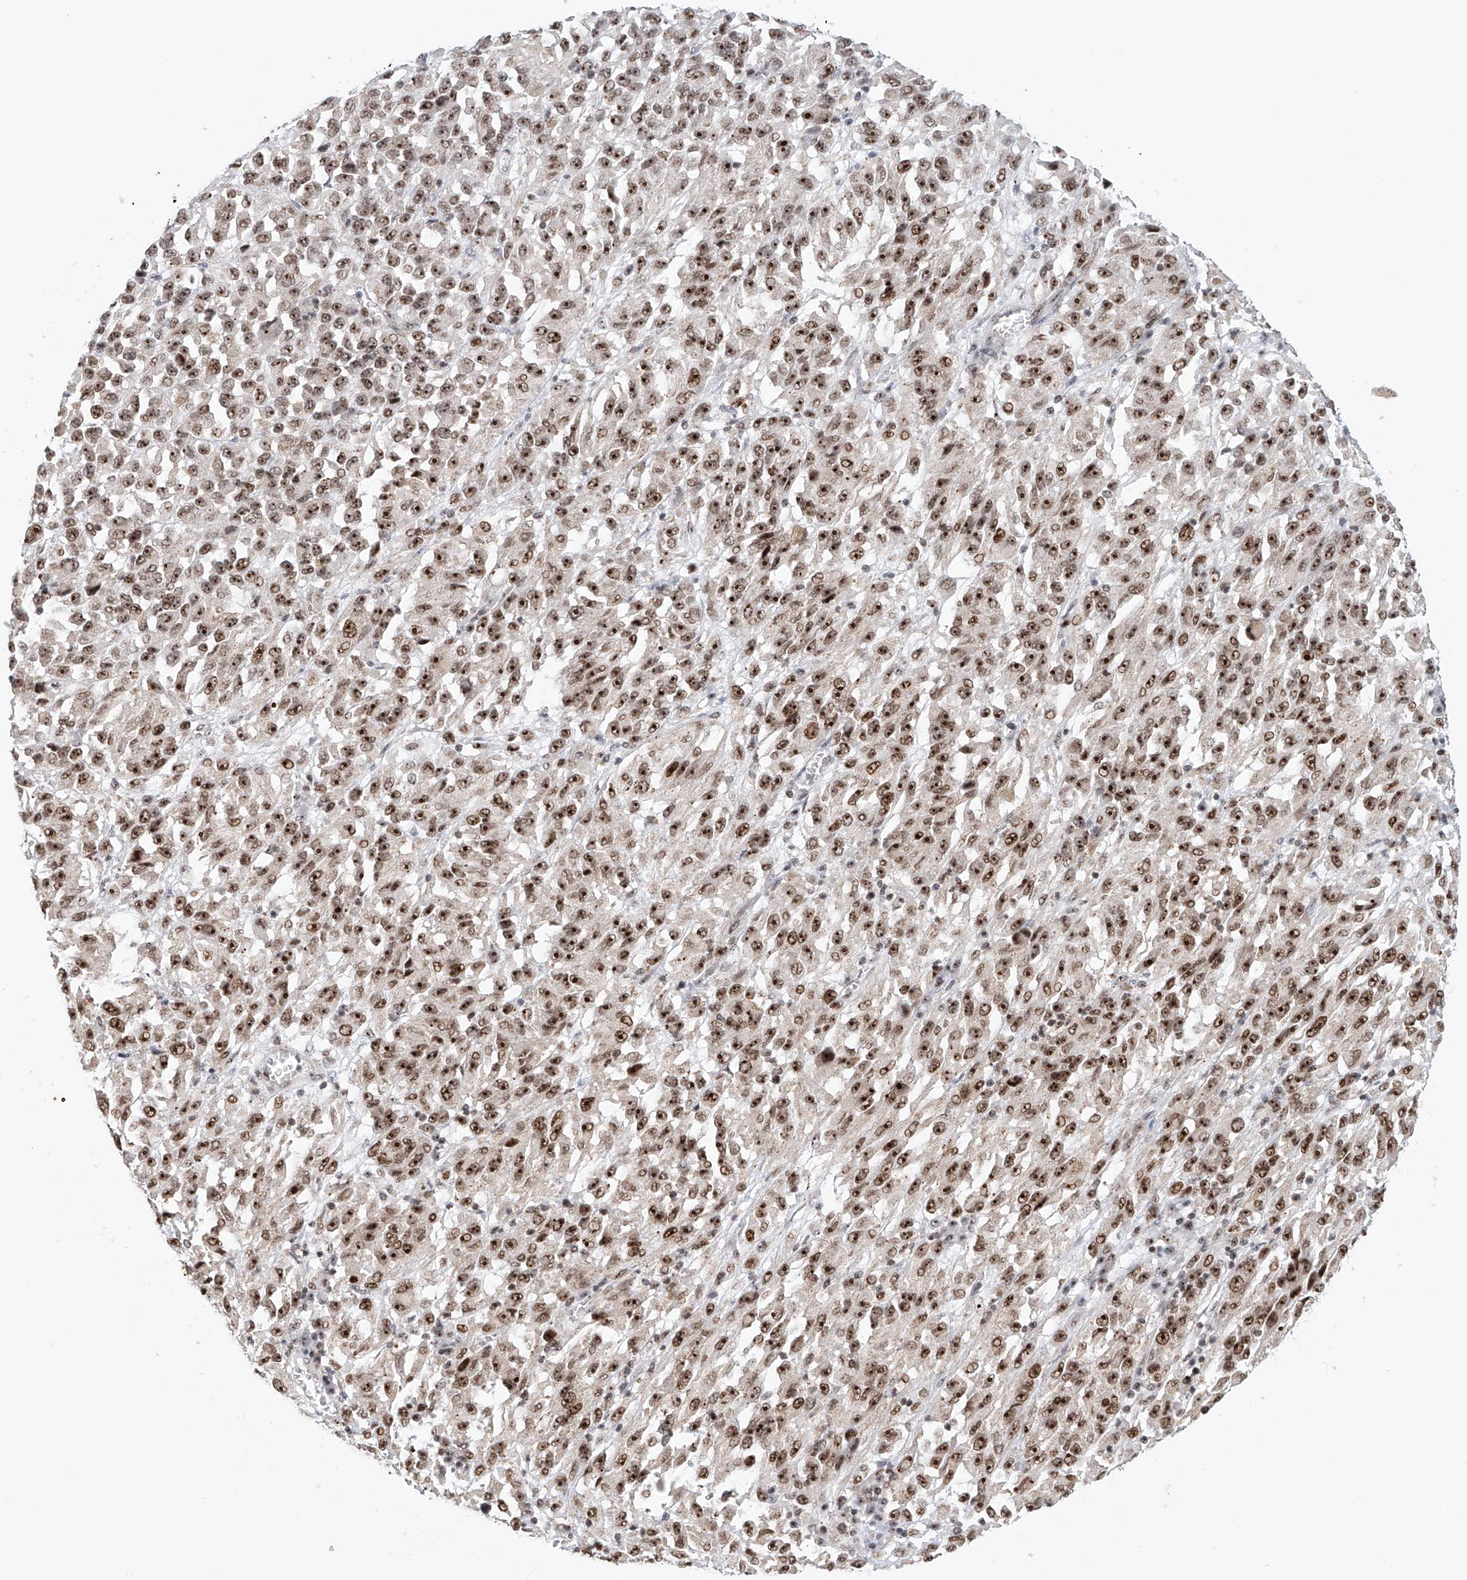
{"staining": {"intensity": "strong", "quantity": ">75%", "location": "nuclear"}, "tissue": "melanoma", "cell_type": "Tumor cells", "image_type": "cancer", "snomed": [{"axis": "morphology", "description": "Malignant melanoma, Metastatic site"}, {"axis": "topography", "description": "Lung"}], "caption": "Protein positivity by immunohistochemistry displays strong nuclear expression in approximately >75% of tumor cells in malignant melanoma (metastatic site).", "gene": "PRUNE2", "patient": {"sex": "male", "age": 64}}